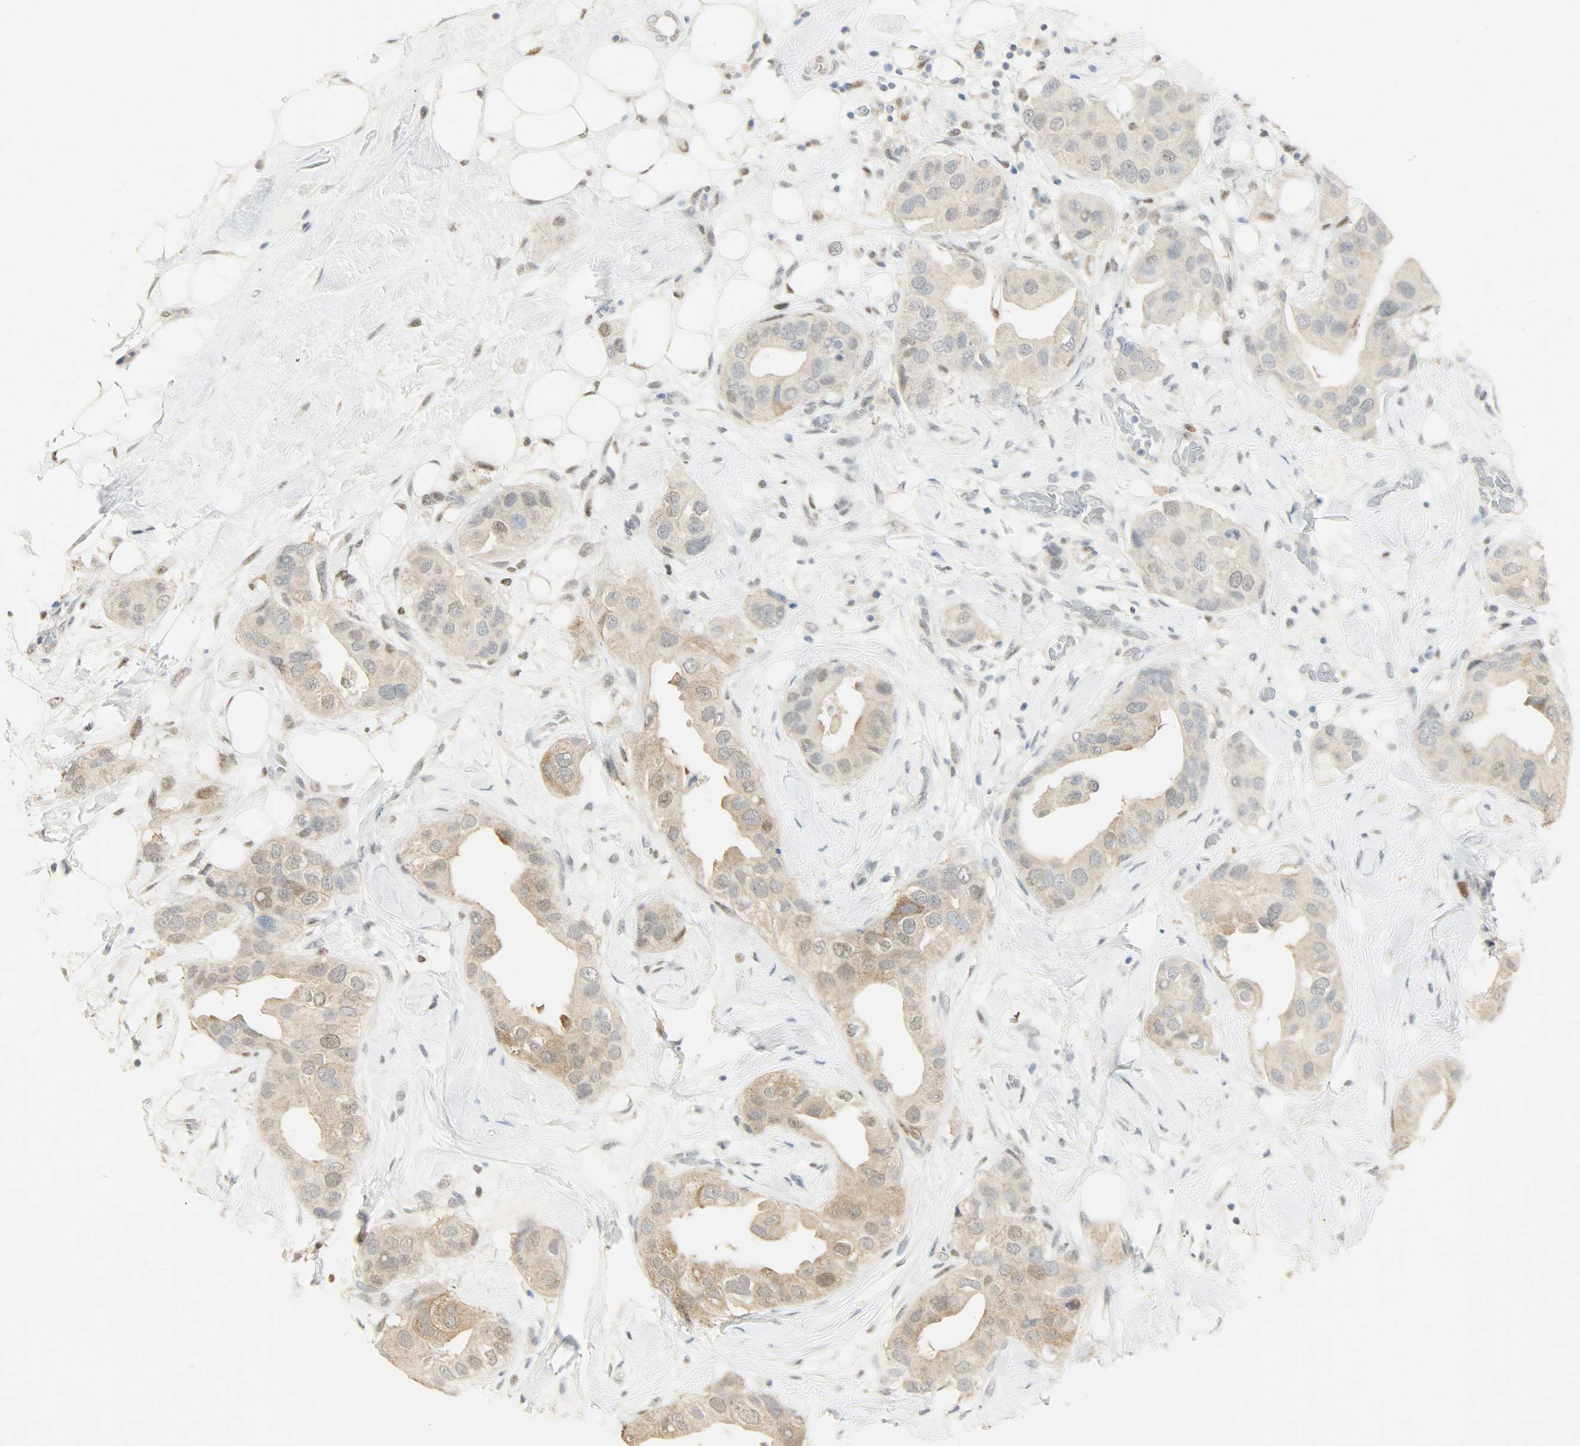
{"staining": {"intensity": "weak", "quantity": ">75%", "location": "cytoplasmic/membranous,nuclear"}, "tissue": "breast cancer", "cell_type": "Tumor cells", "image_type": "cancer", "snomed": [{"axis": "morphology", "description": "Duct carcinoma"}, {"axis": "topography", "description": "Breast"}], "caption": "Protein staining shows weak cytoplasmic/membranous and nuclear positivity in about >75% of tumor cells in breast cancer.", "gene": "PPARG", "patient": {"sex": "female", "age": 40}}